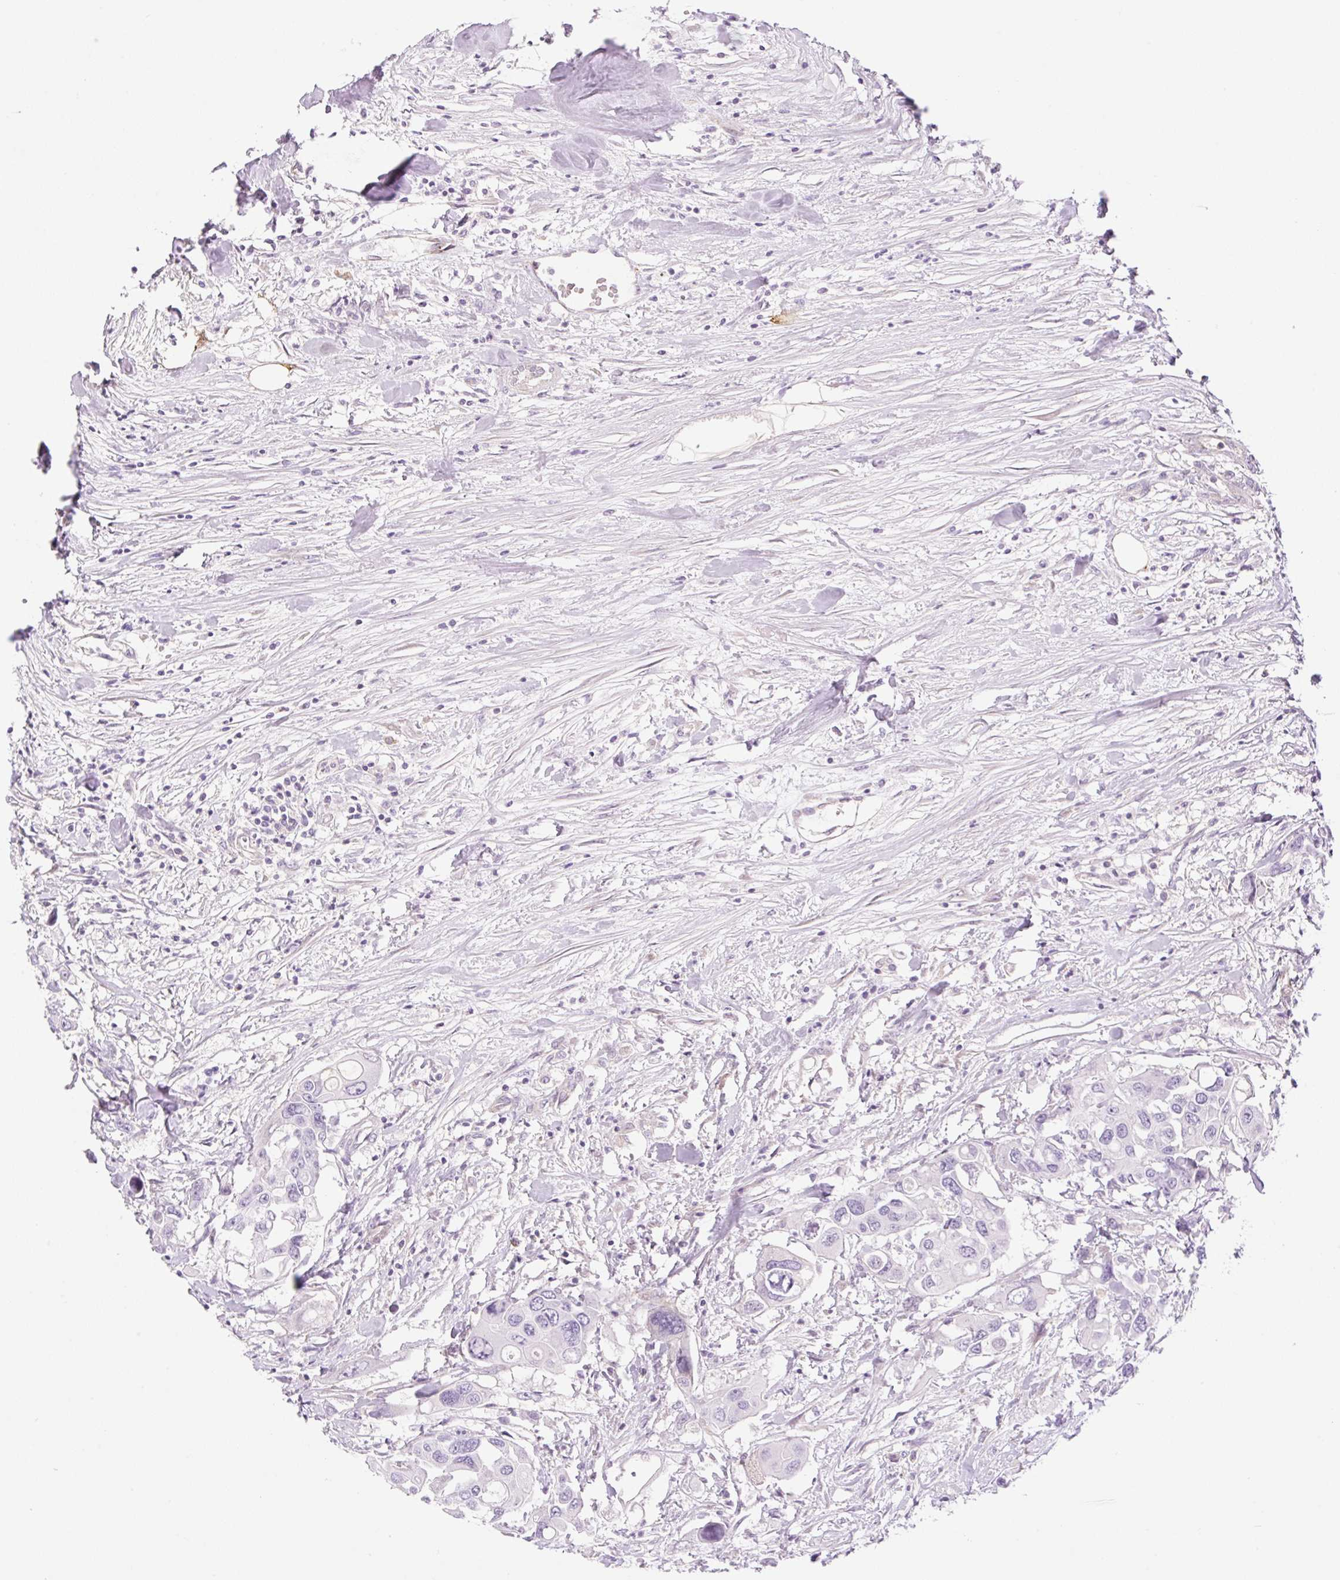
{"staining": {"intensity": "negative", "quantity": "none", "location": "none"}, "tissue": "colorectal cancer", "cell_type": "Tumor cells", "image_type": "cancer", "snomed": [{"axis": "morphology", "description": "Adenocarcinoma, NOS"}, {"axis": "topography", "description": "Colon"}], "caption": "Immunohistochemical staining of colorectal cancer (adenocarcinoma) exhibits no significant staining in tumor cells.", "gene": "EHD3", "patient": {"sex": "male", "age": 77}}